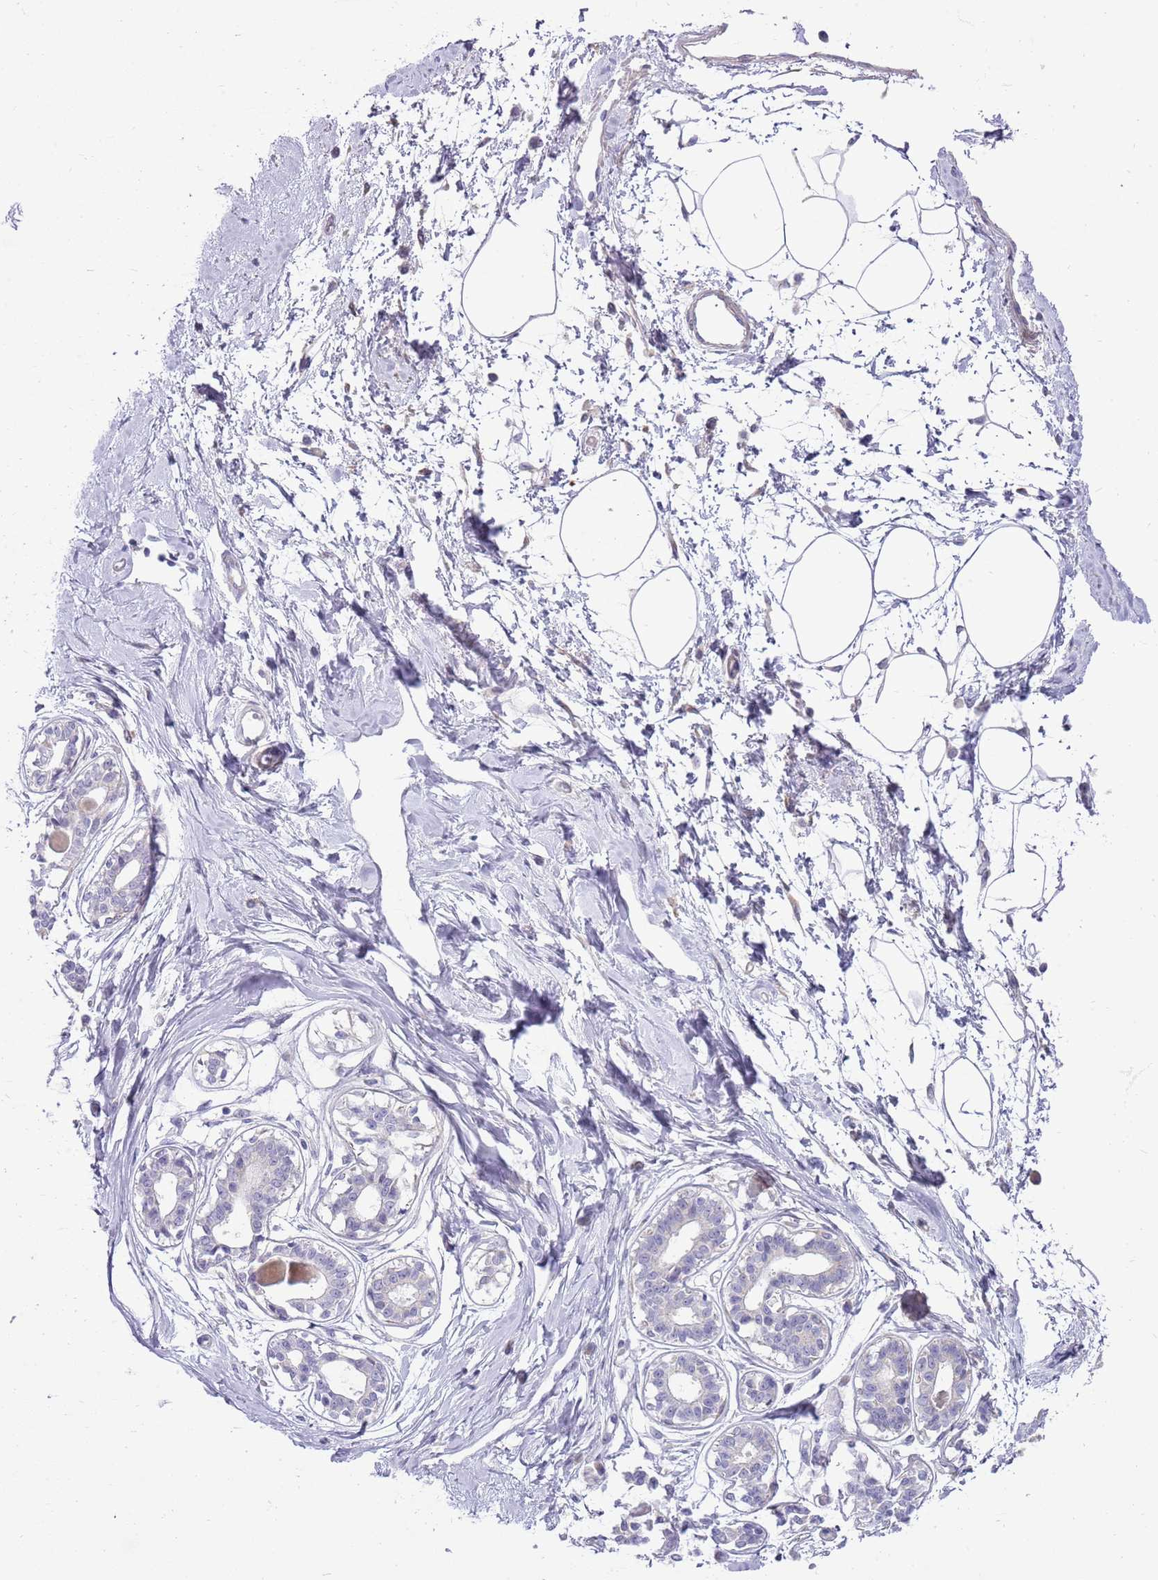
{"staining": {"intensity": "negative", "quantity": "none", "location": "none"}, "tissue": "breast", "cell_type": "Adipocytes", "image_type": "normal", "snomed": [{"axis": "morphology", "description": "Normal tissue, NOS"}, {"axis": "topography", "description": "Breast"}], "caption": "Immunohistochemical staining of benign breast displays no significant staining in adipocytes.", "gene": "DIPK1C", "patient": {"sex": "female", "age": 45}}